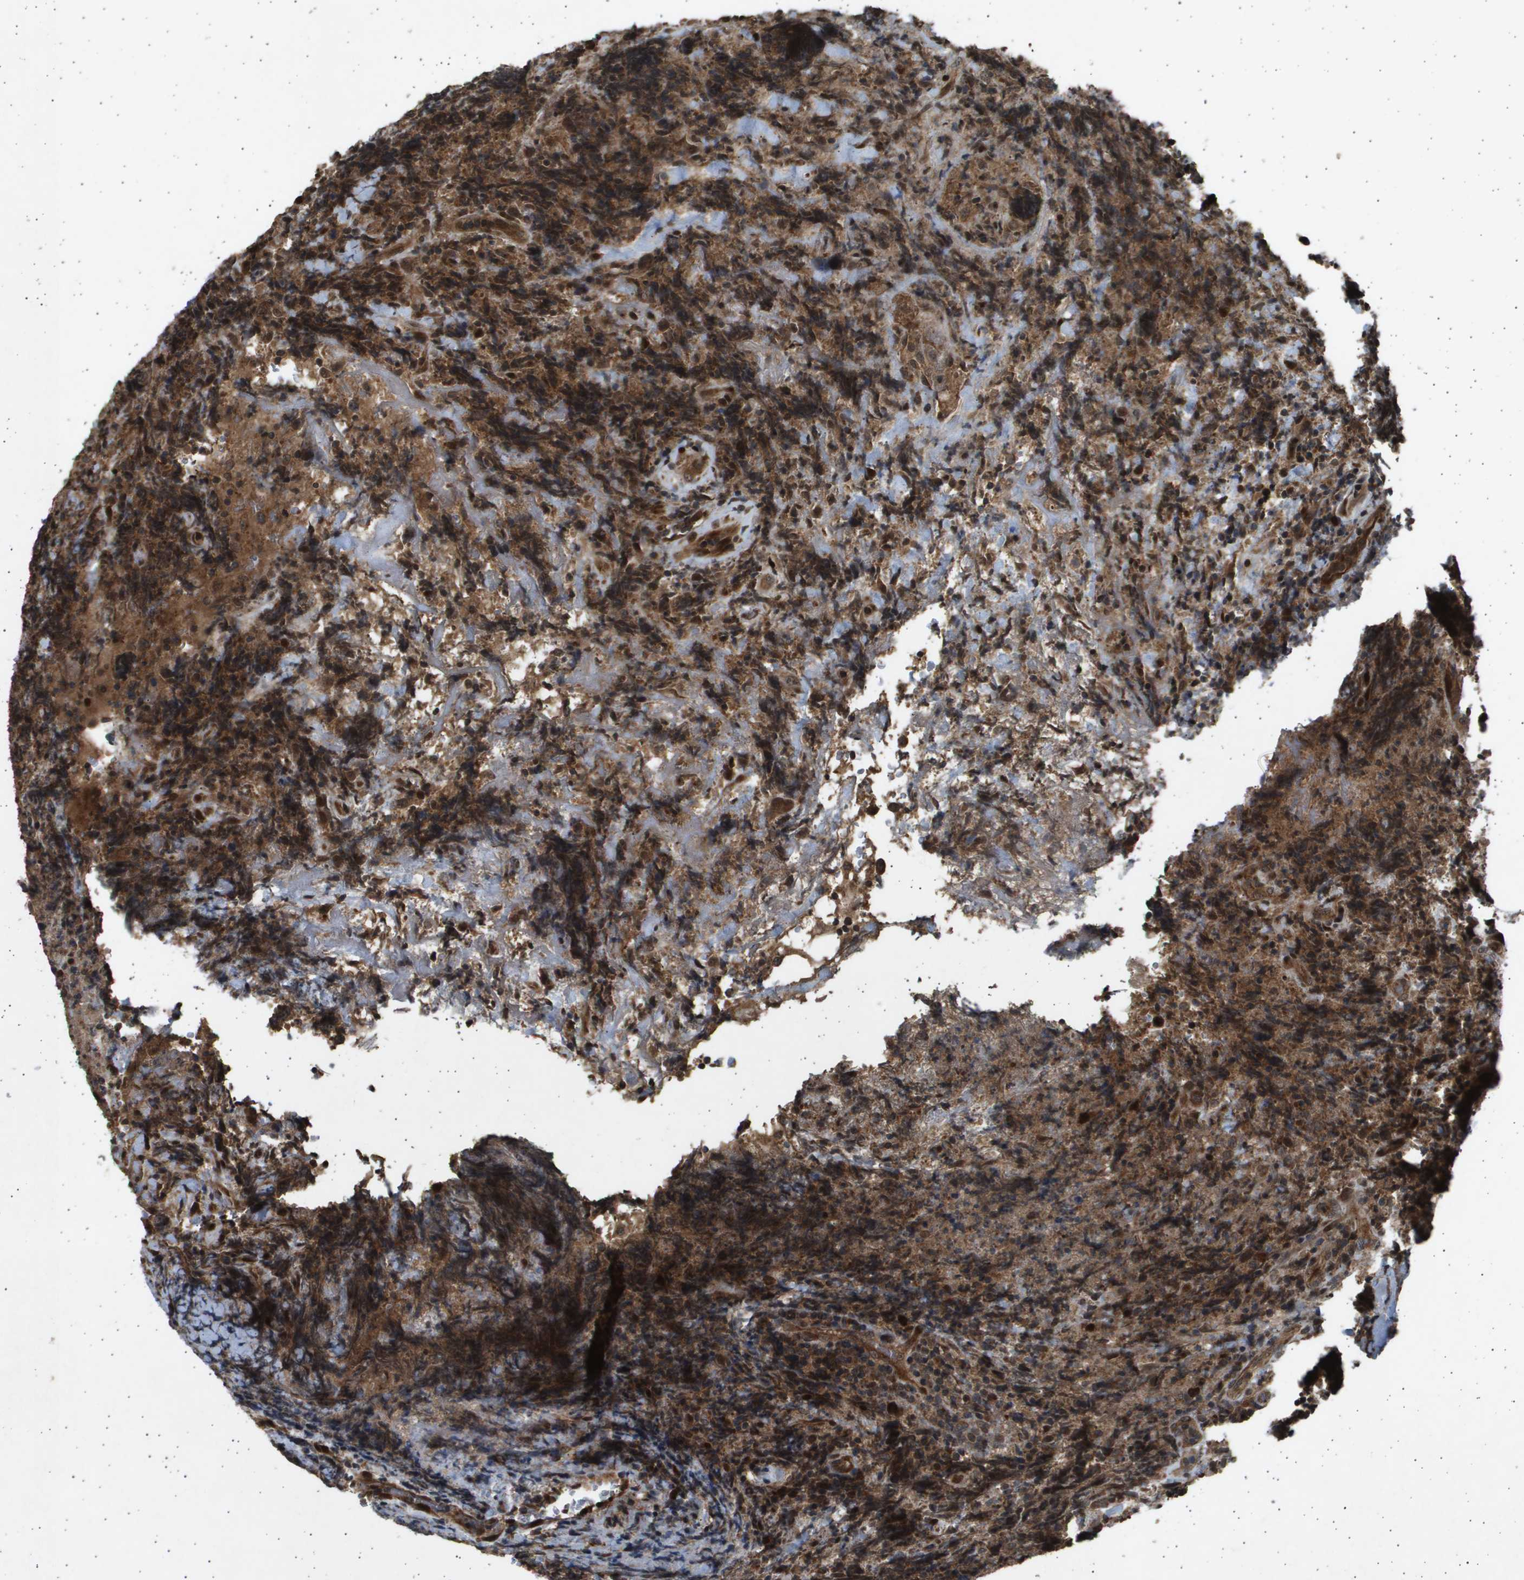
{"staining": {"intensity": "strong", "quantity": ">75%", "location": "cytoplasmic/membranous,nuclear"}, "tissue": "lymphoma", "cell_type": "Tumor cells", "image_type": "cancer", "snomed": [{"axis": "morphology", "description": "Malignant lymphoma, non-Hodgkin's type, High grade"}, {"axis": "topography", "description": "Tonsil"}], "caption": "Immunohistochemistry of high-grade malignant lymphoma, non-Hodgkin's type reveals high levels of strong cytoplasmic/membranous and nuclear expression in approximately >75% of tumor cells.", "gene": "TNRC6A", "patient": {"sex": "female", "age": 36}}